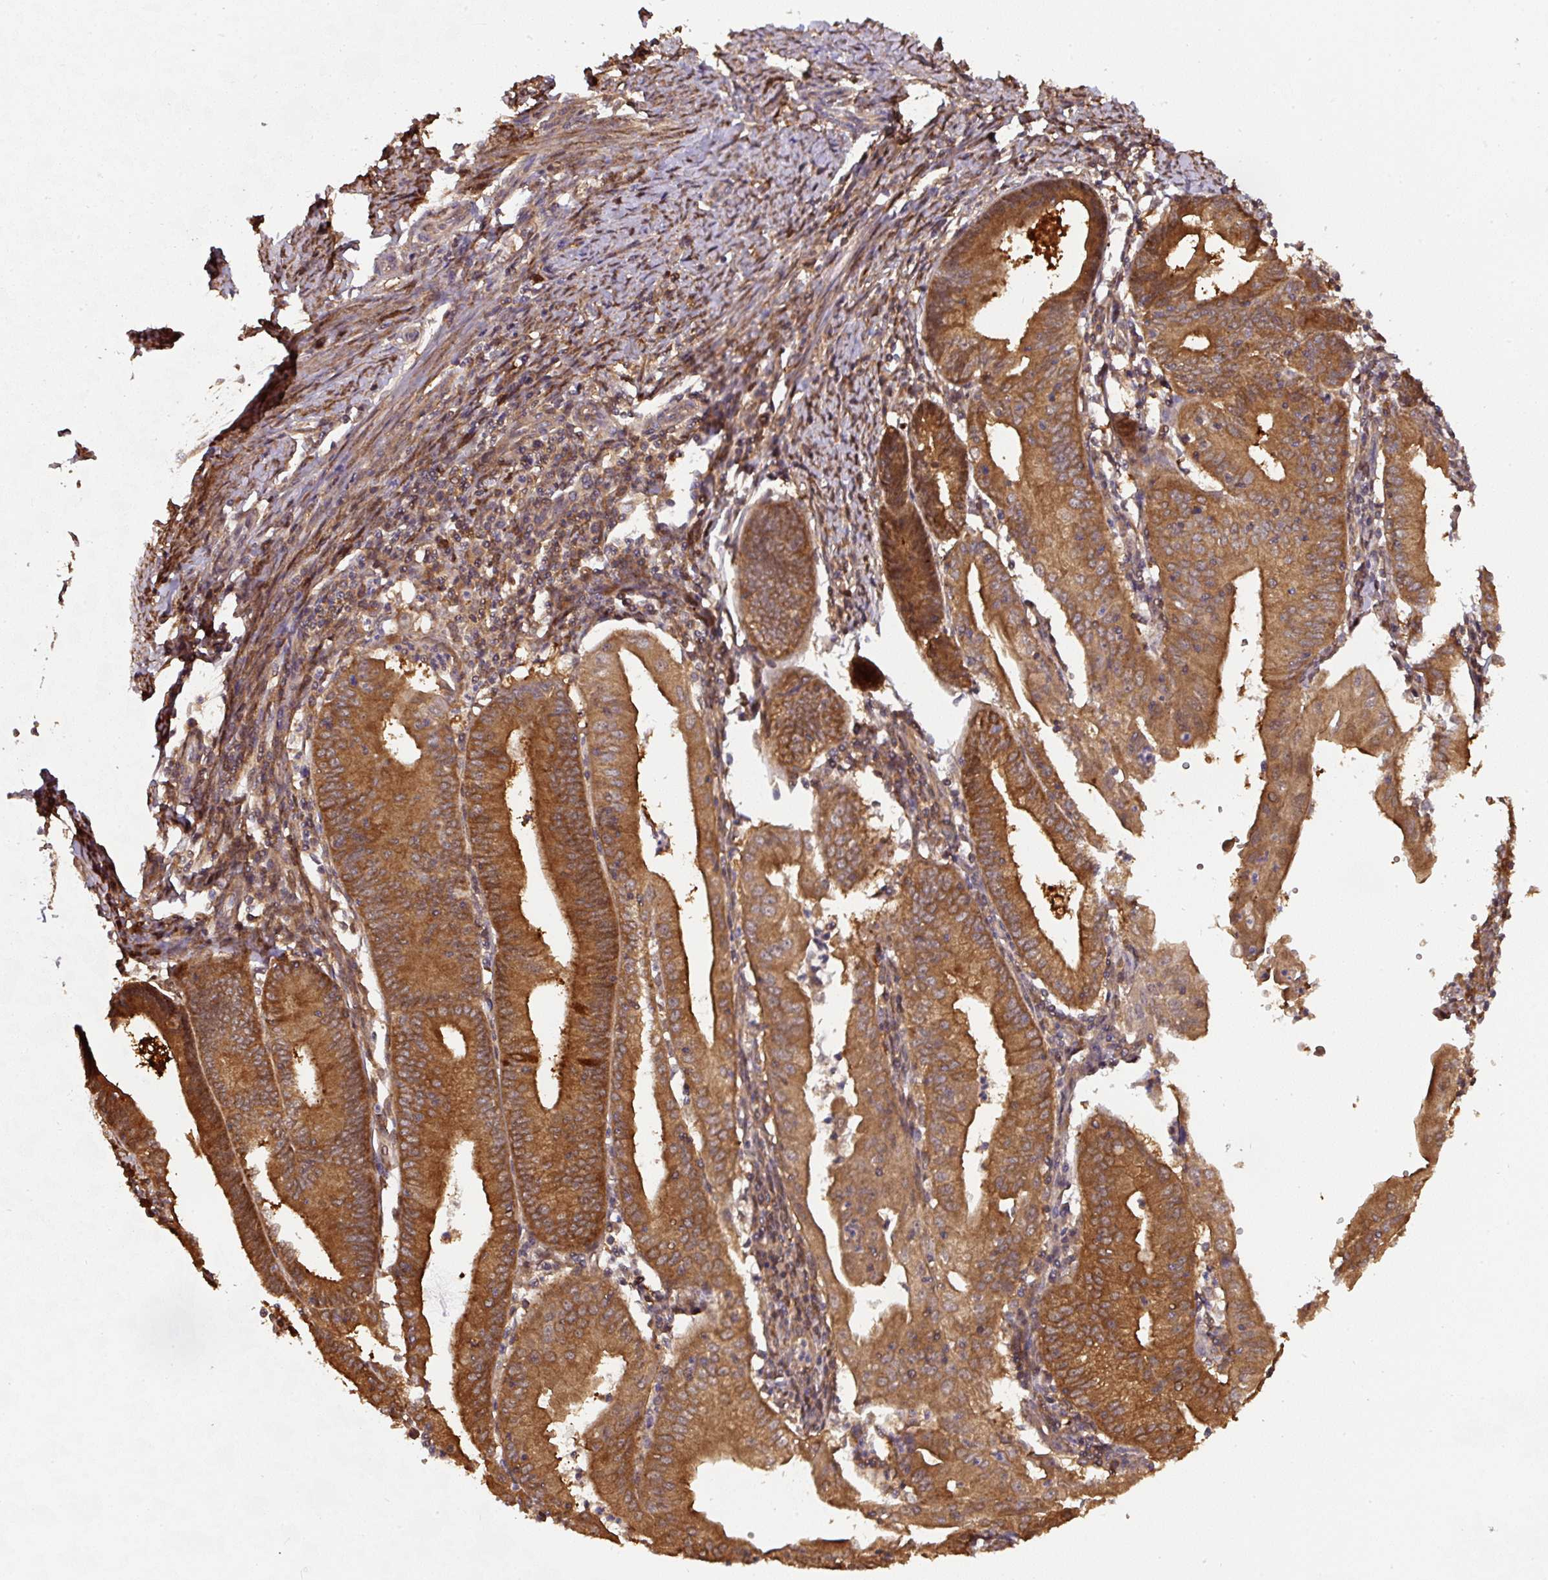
{"staining": {"intensity": "strong", "quantity": ">75%", "location": "cytoplasmic/membranous"}, "tissue": "endometrial cancer", "cell_type": "Tumor cells", "image_type": "cancer", "snomed": [{"axis": "morphology", "description": "Adenocarcinoma, NOS"}, {"axis": "topography", "description": "Endometrium"}], "caption": "Protein staining shows strong cytoplasmic/membranous staining in about >75% of tumor cells in endometrial adenocarcinoma.", "gene": "ST13", "patient": {"sex": "female", "age": 60}}